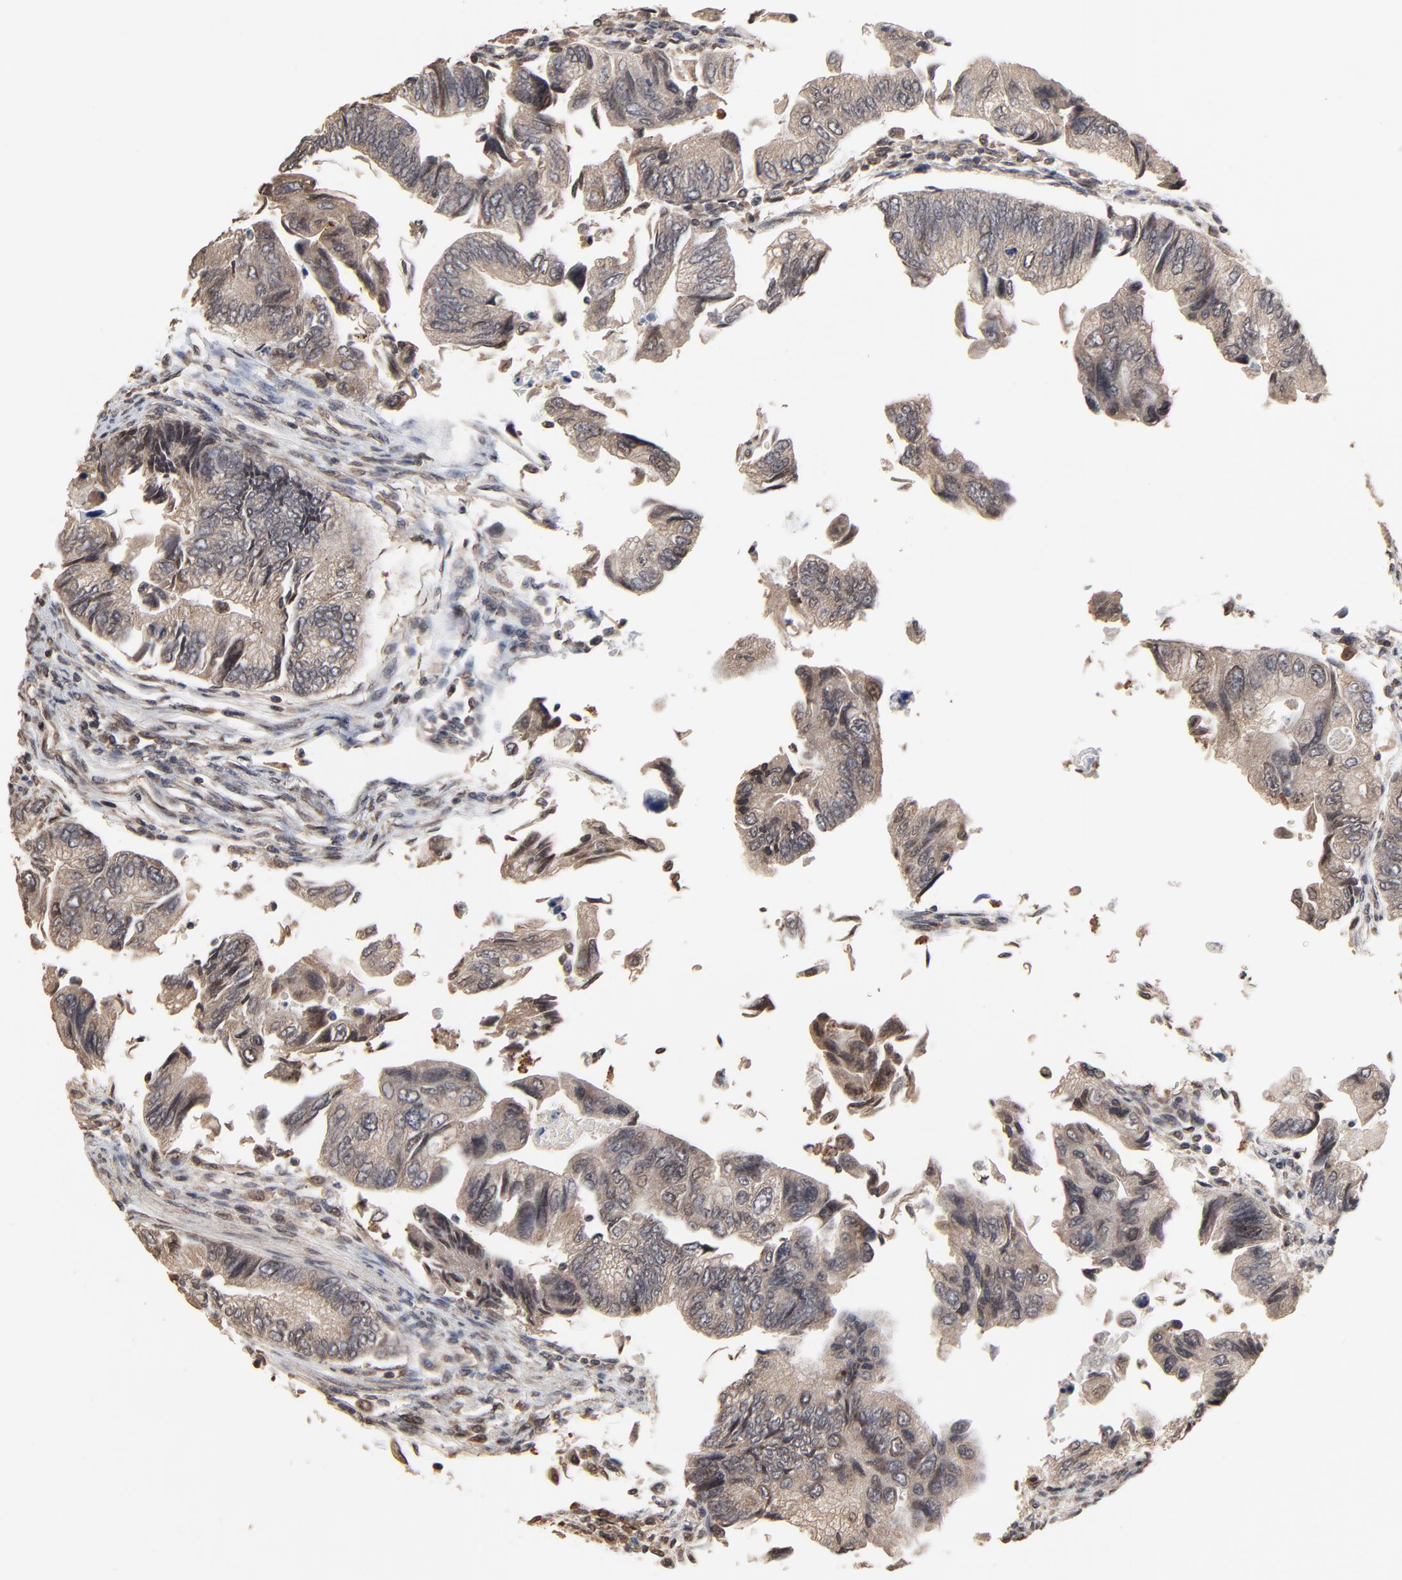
{"staining": {"intensity": "weak", "quantity": ">75%", "location": "cytoplasmic/membranous"}, "tissue": "colorectal cancer", "cell_type": "Tumor cells", "image_type": "cancer", "snomed": [{"axis": "morphology", "description": "Adenocarcinoma, NOS"}, {"axis": "topography", "description": "Colon"}], "caption": "IHC photomicrograph of neoplastic tissue: human colorectal cancer stained using IHC demonstrates low levels of weak protein expression localized specifically in the cytoplasmic/membranous of tumor cells, appearing as a cytoplasmic/membranous brown color.", "gene": "FAM227A", "patient": {"sex": "female", "age": 11}}